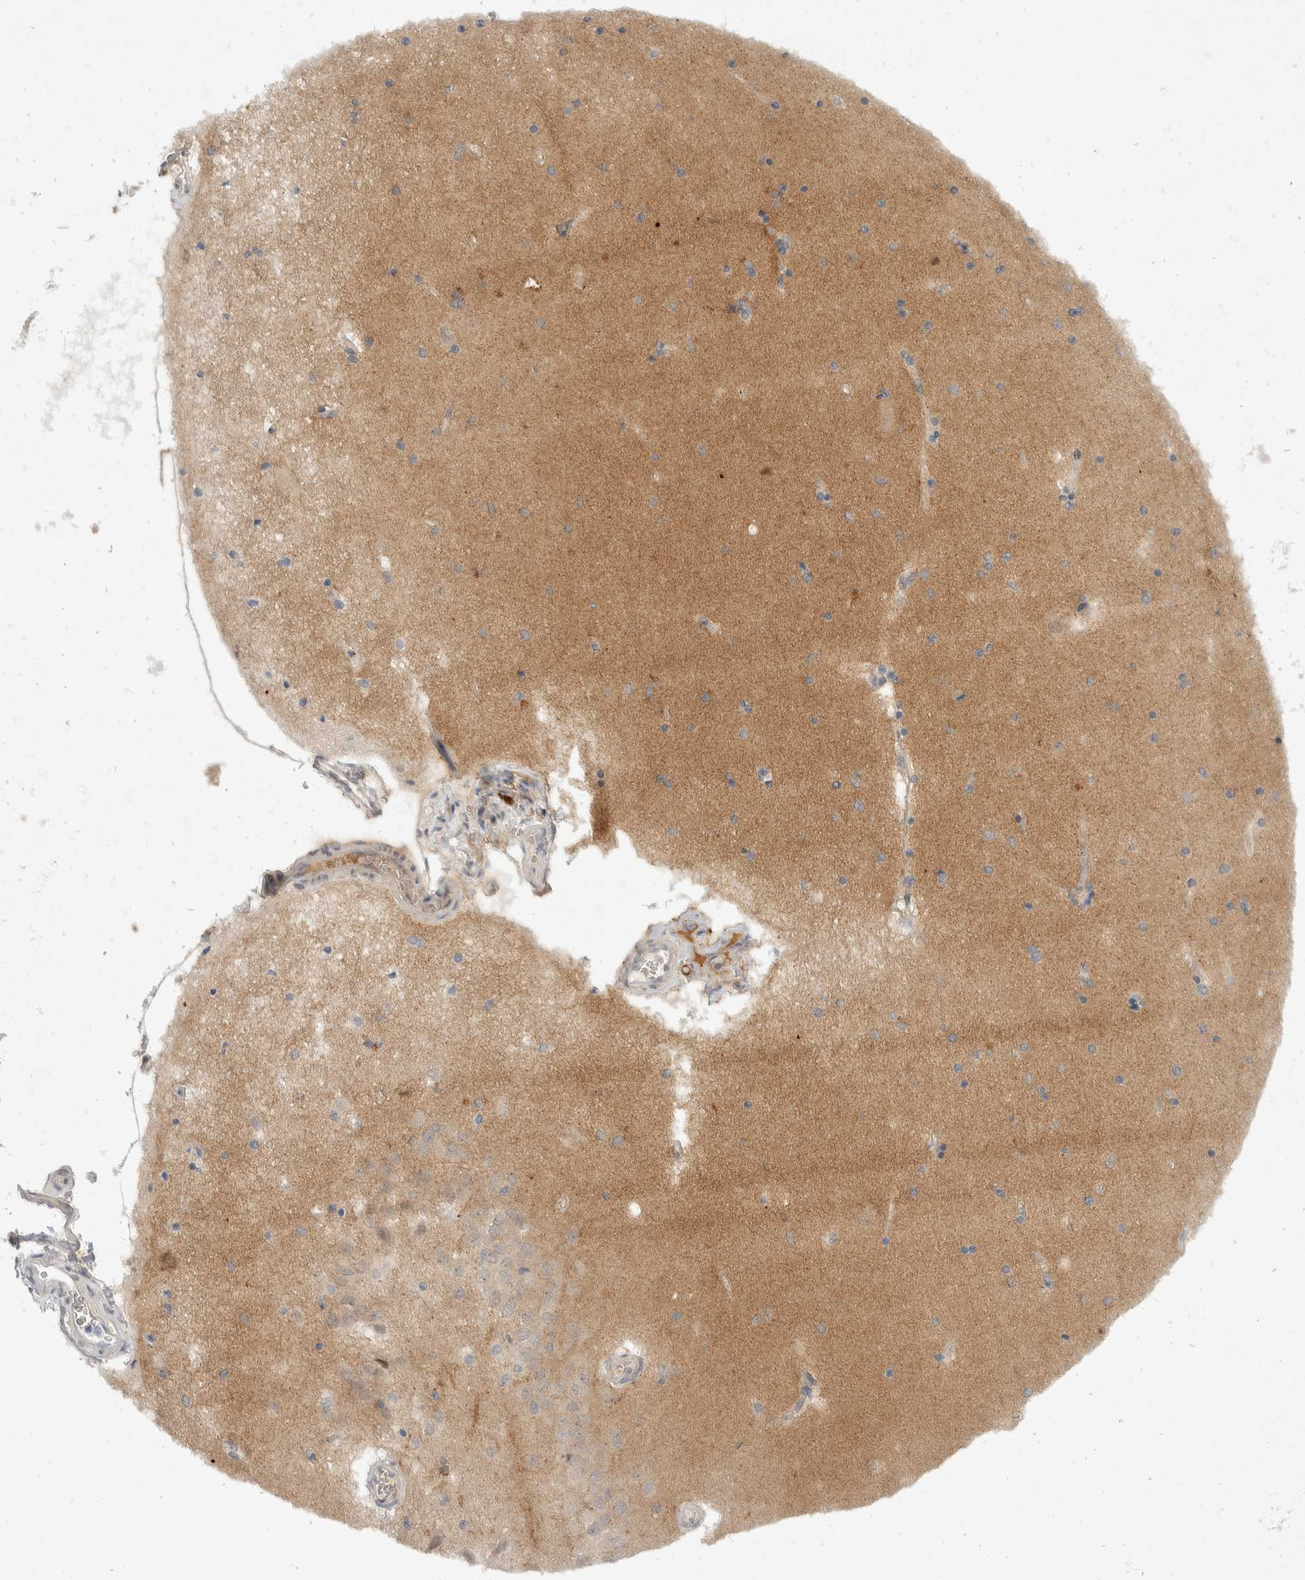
{"staining": {"intensity": "weak", "quantity": "<25%", "location": "cytoplasmic/membranous"}, "tissue": "hippocampus", "cell_type": "Glial cells", "image_type": "normal", "snomed": [{"axis": "morphology", "description": "Normal tissue, NOS"}, {"axis": "topography", "description": "Hippocampus"}], "caption": "Immunohistochemical staining of unremarkable hippocampus displays no significant positivity in glial cells.", "gene": "TOM1L2", "patient": {"sex": "female", "age": 54}}